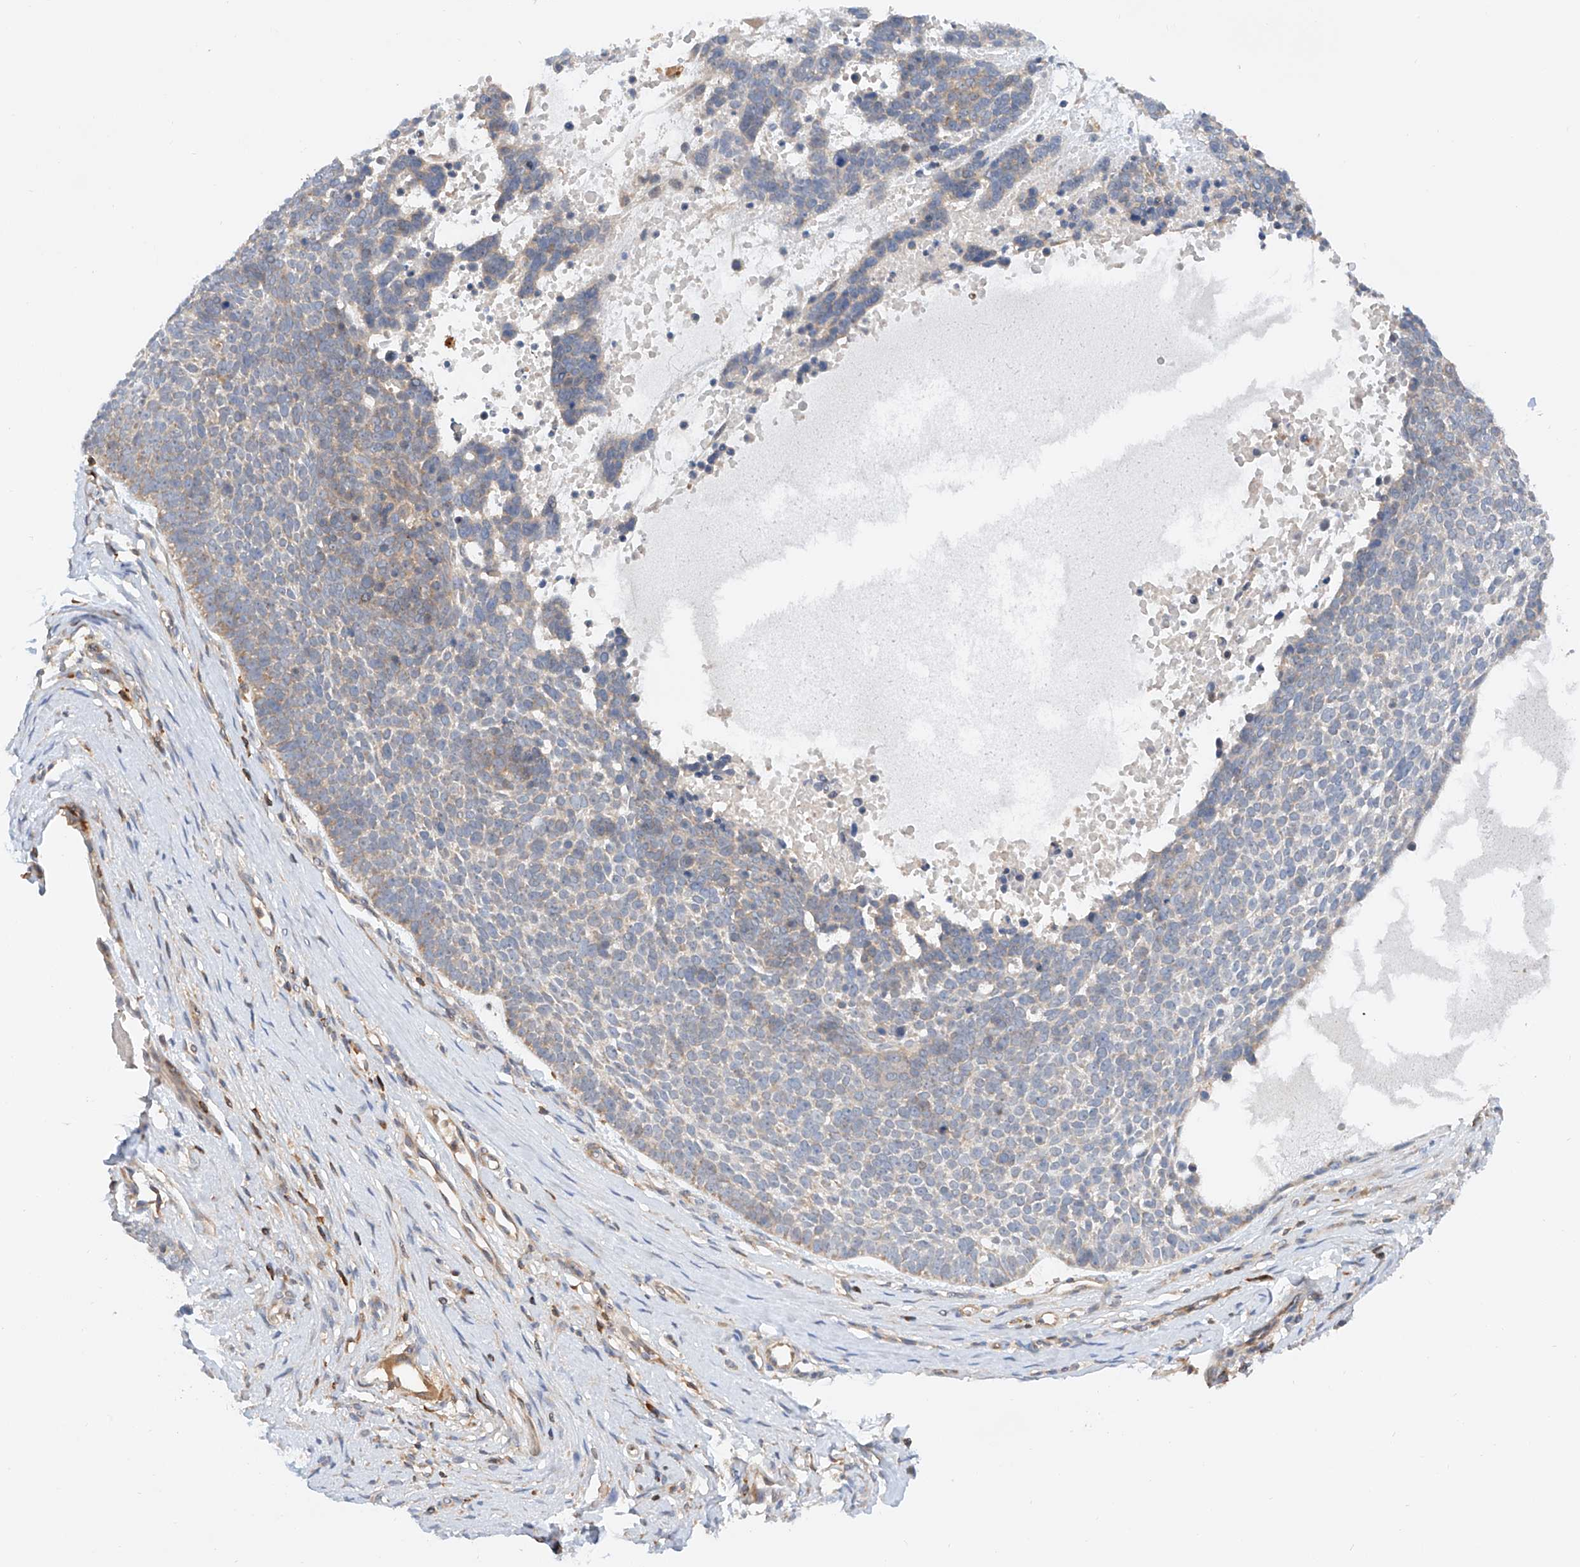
{"staining": {"intensity": "weak", "quantity": "<25%", "location": "cytoplasmic/membranous"}, "tissue": "skin cancer", "cell_type": "Tumor cells", "image_type": "cancer", "snomed": [{"axis": "morphology", "description": "Basal cell carcinoma"}, {"axis": "topography", "description": "Skin"}], "caption": "A micrograph of skin basal cell carcinoma stained for a protein shows no brown staining in tumor cells. (Brightfield microscopy of DAB IHC at high magnification).", "gene": "MFN2", "patient": {"sex": "female", "age": 81}}